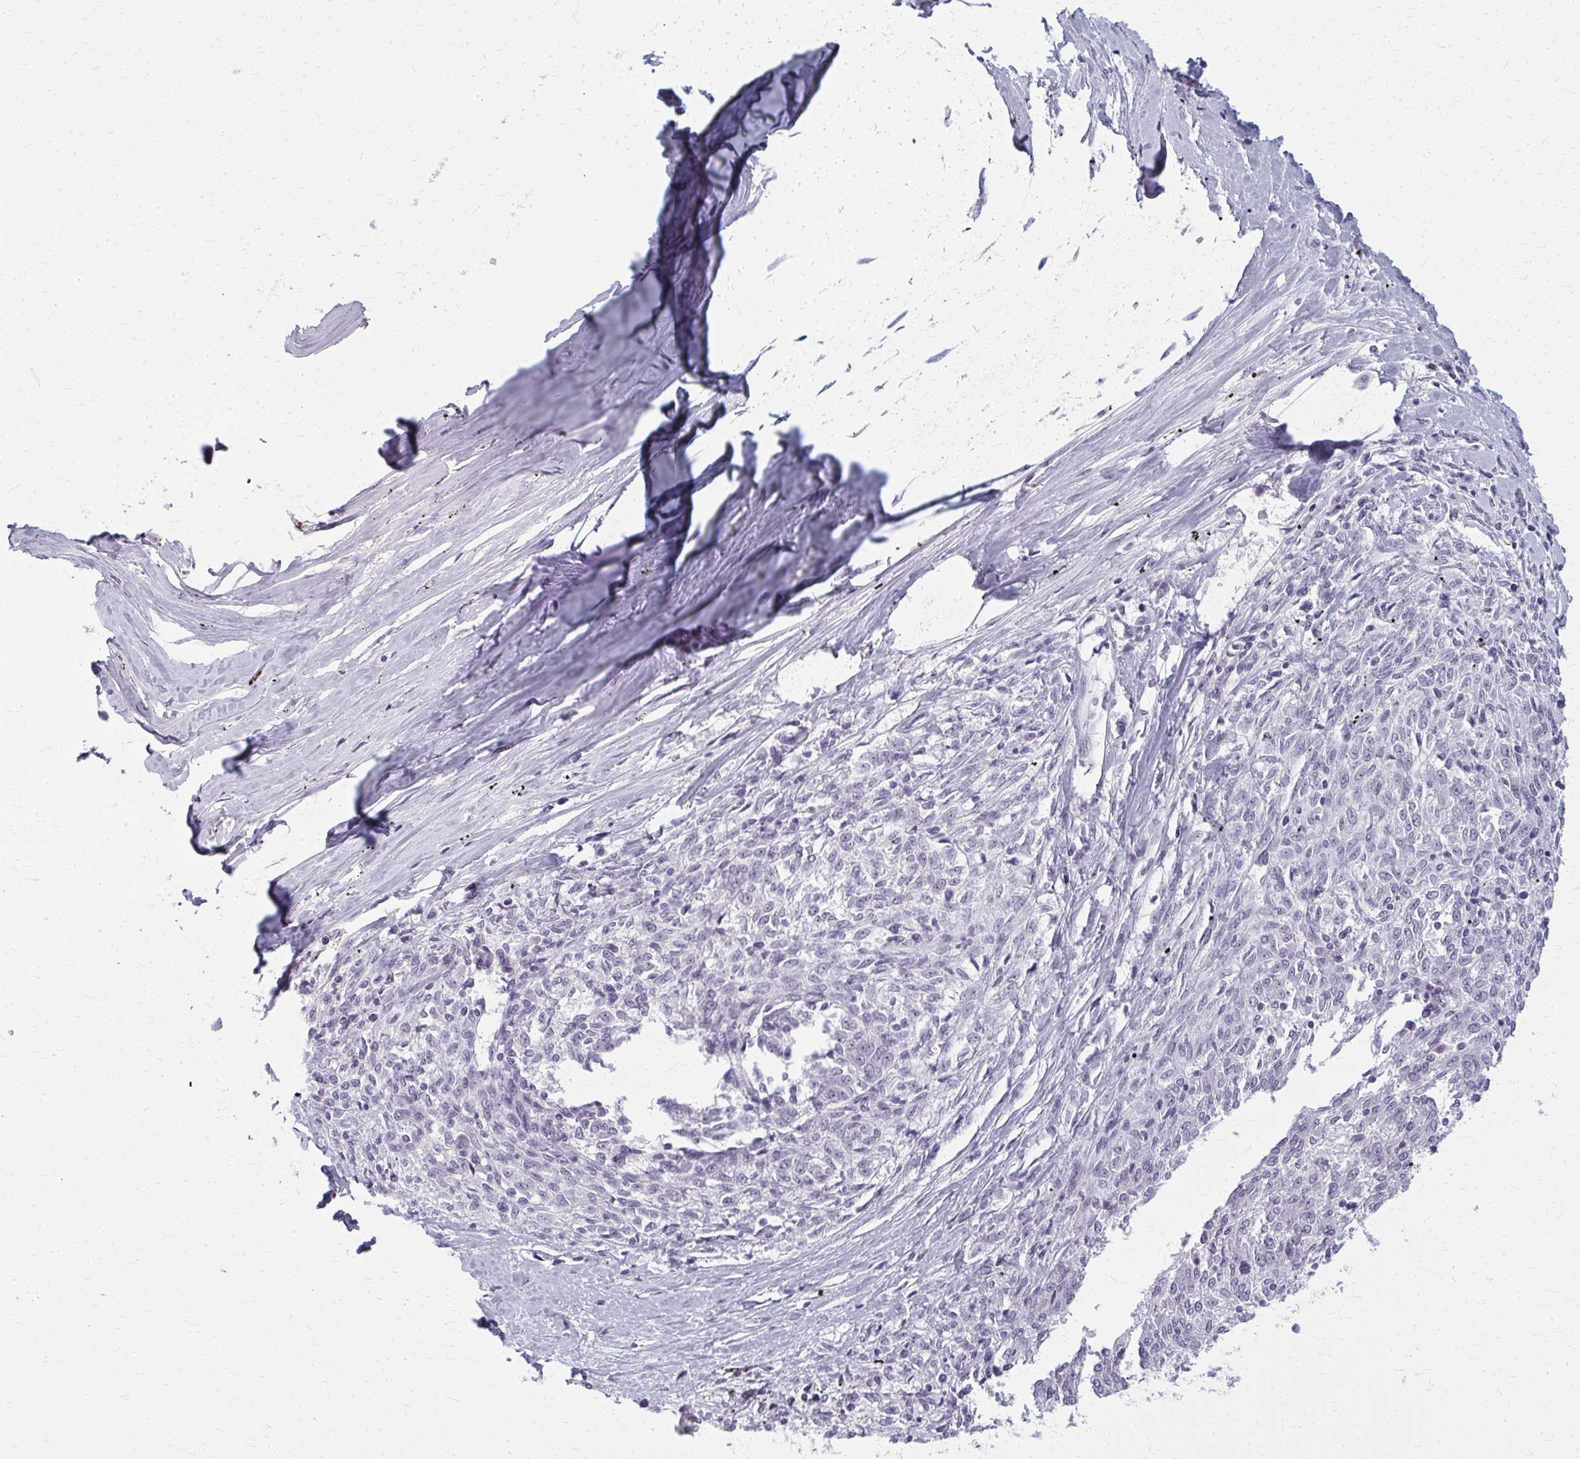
{"staining": {"intensity": "negative", "quantity": "none", "location": "none"}, "tissue": "melanoma", "cell_type": "Tumor cells", "image_type": "cancer", "snomed": [{"axis": "morphology", "description": "Malignant melanoma, NOS"}, {"axis": "topography", "description": "Skin"}], "caption": "High power microscopy micrograph of an immunohistochemistry (IHC) photomicrograph of melanoma, revealing no significant expression in tumor cells. (DAB IHC with hematoxylin counter stain).", "gene": "CASQ2", "patient": {"sex": "female", "age": 72}}